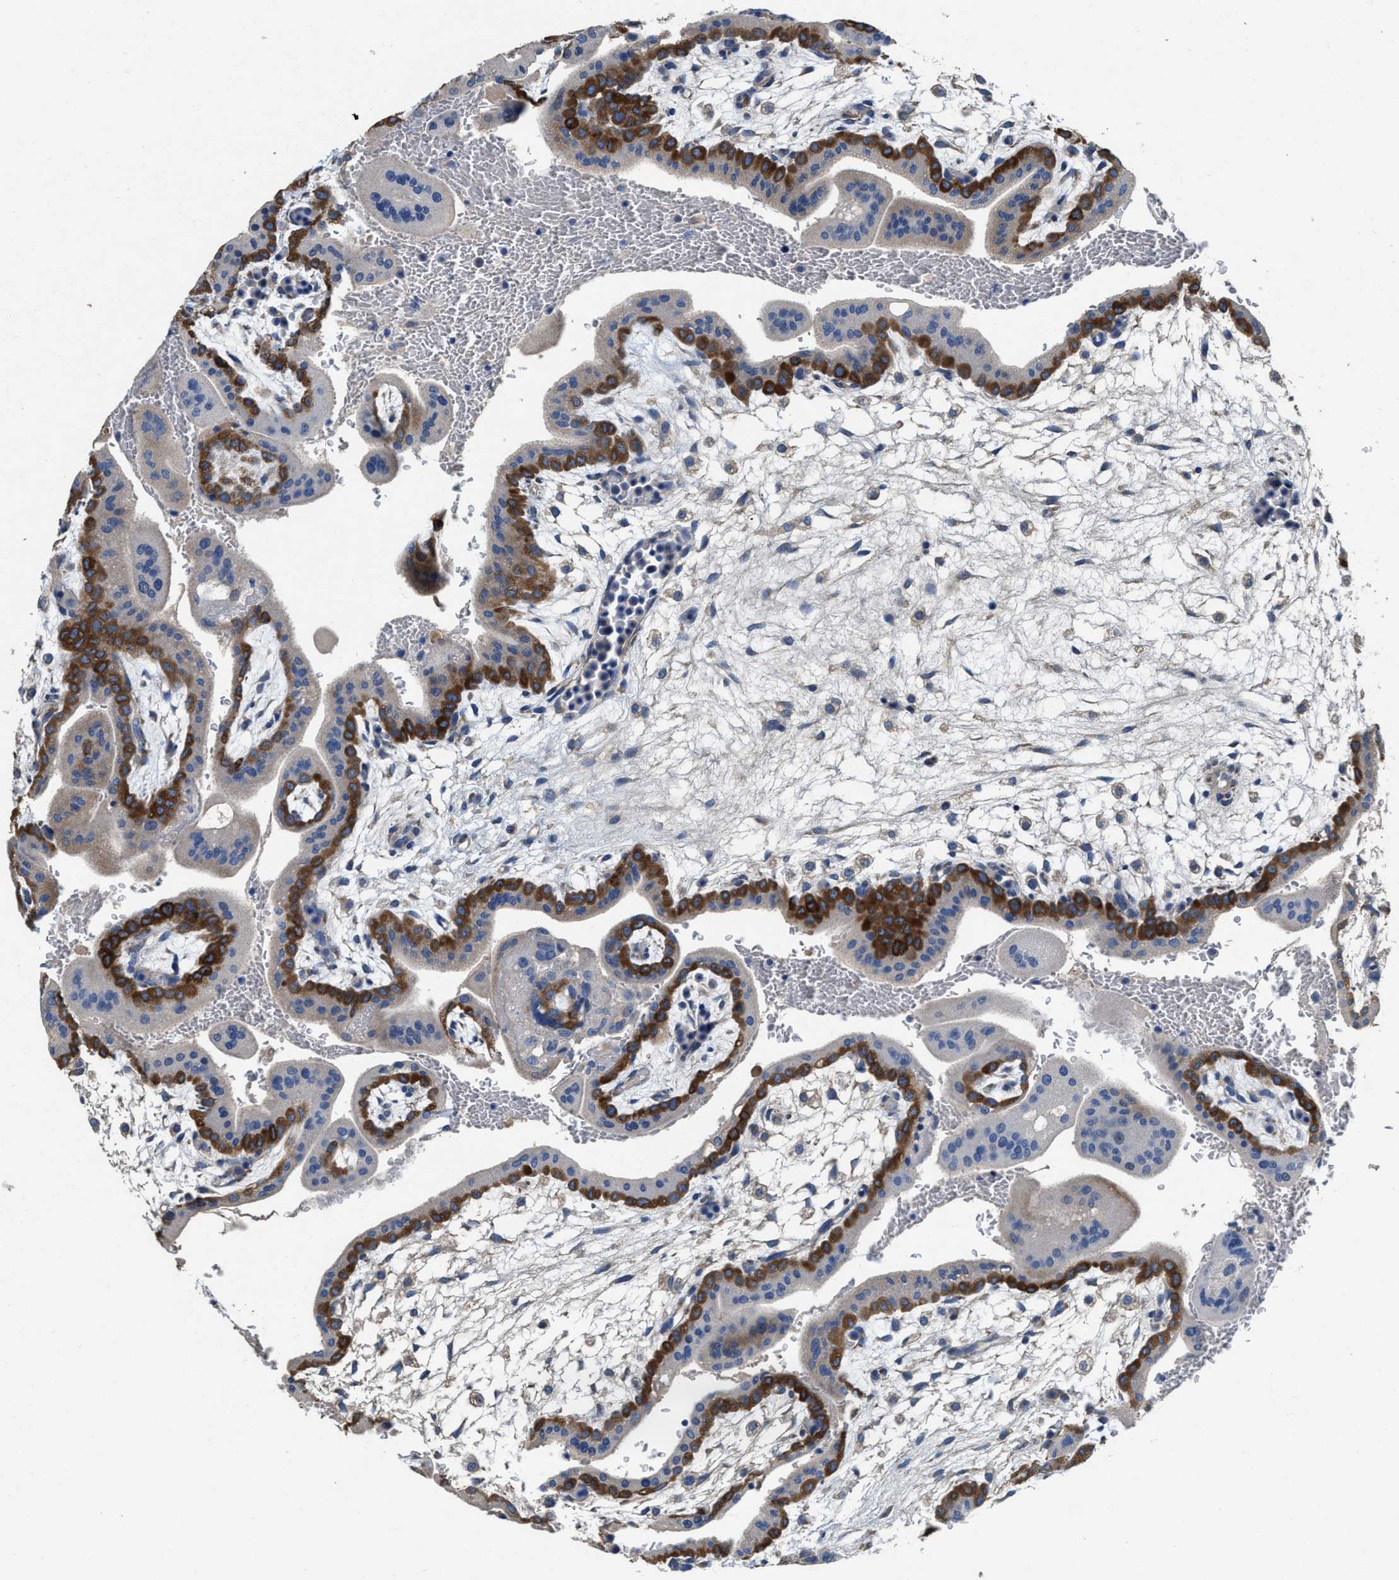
{"staining": {"intensity": "strong", "quantity": "25%-75%", "location": "cytoplasmic/membranous"}, "tissue": "placenta", "cell_type": "Trophoblastic cells", "image_type": "normal", "snomed": [{"axis": "morphology", "description": "Normal tissue, NOS"}, {"axis": "topography", "description": "Placenta"}], "caption": "Protein expression by immunohistochemistry (IHC) demonstrates strong cytoplasmic/membranous positivity in about 25%-75% of trophoblastic cells in normal placenta.", "gene": "PEG10", "patient": {"sex": "female", "age": 35}}